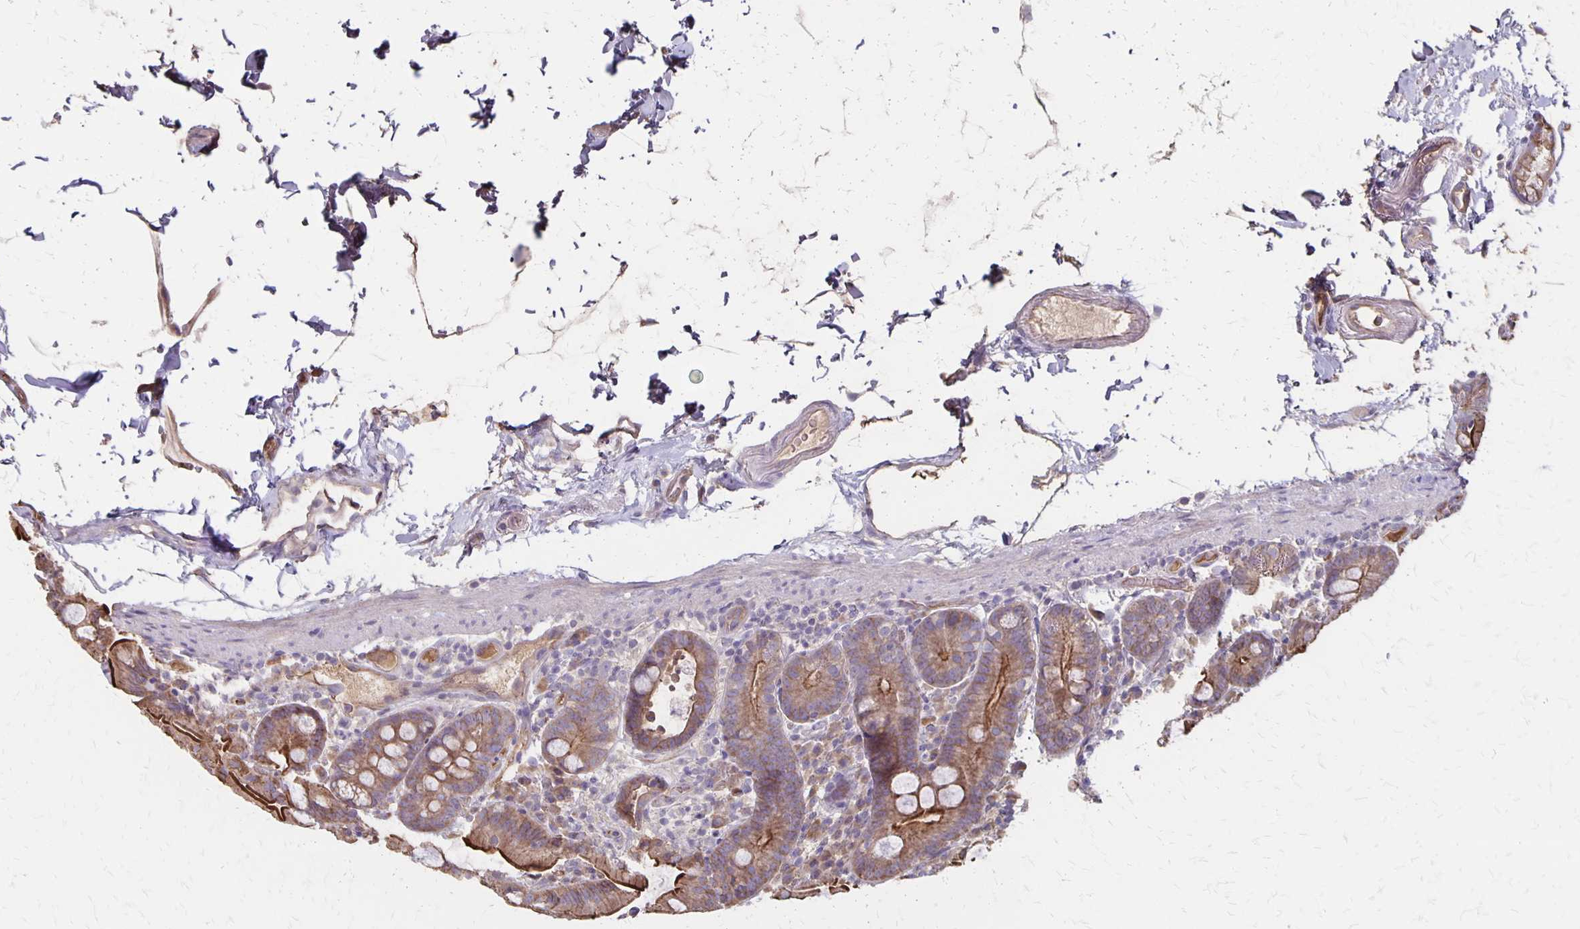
{"staining": {"intensity": "strong", "quantity": ">75%", "location": "cytoplasmic/membranous"}, "tissue": "small intestine", "cell_type": "Glandular cells", "image_type": "normal", "snomed": [{"axis": "morphology", "description": "Normal tissue, NOS"}, {"axis": "topography", "description": "Small intestine"}], "caption": "Human small intestine stained for a protein (brown) exhibits strong cytoplasmic/membranous positive staining in about >75% of glandular cells.", "gene": "PROM2", "patient": {"sex": "female", "age": 68}}